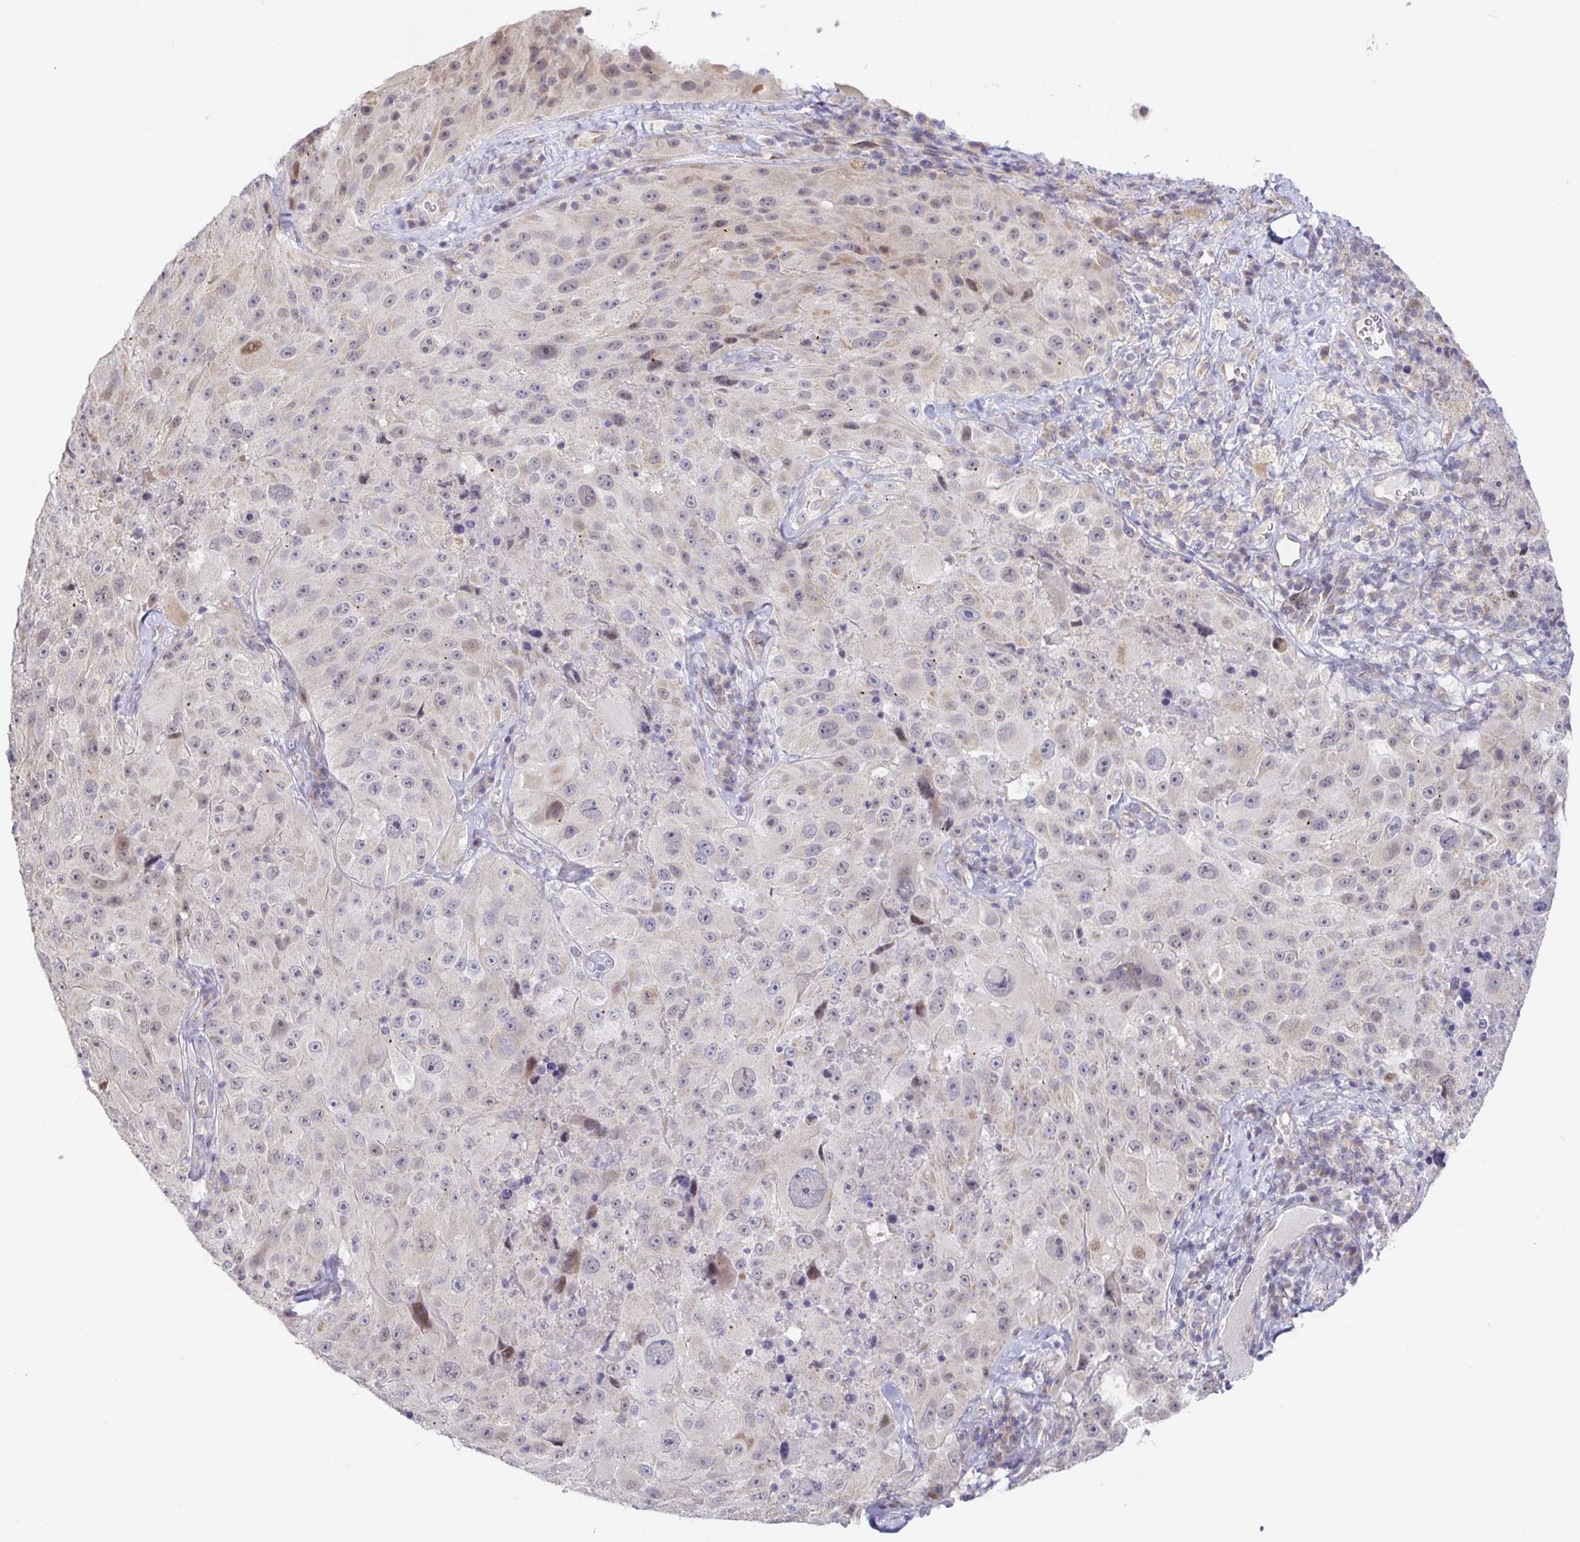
{"staining": {"intensity": "negative", "quantity": "none", "location": "none"}, "tissue": "melanoma", "cell_type": "Tumor cells", "image_type": "cancer", "snomed": [{"axis": "morphology", "description": "Malignant melanoma, Metastatic site"}, {"axis": "topography", "description": "Lymph node"}], "caption": "Immunohistochemistry photomicrograph of human malignant melanoma (metastatic site) stained for a protein (brown), which exhibits no expression in tumor cells.", "gene": "CIT", "patient": {"sex": "male", "age": 62}}